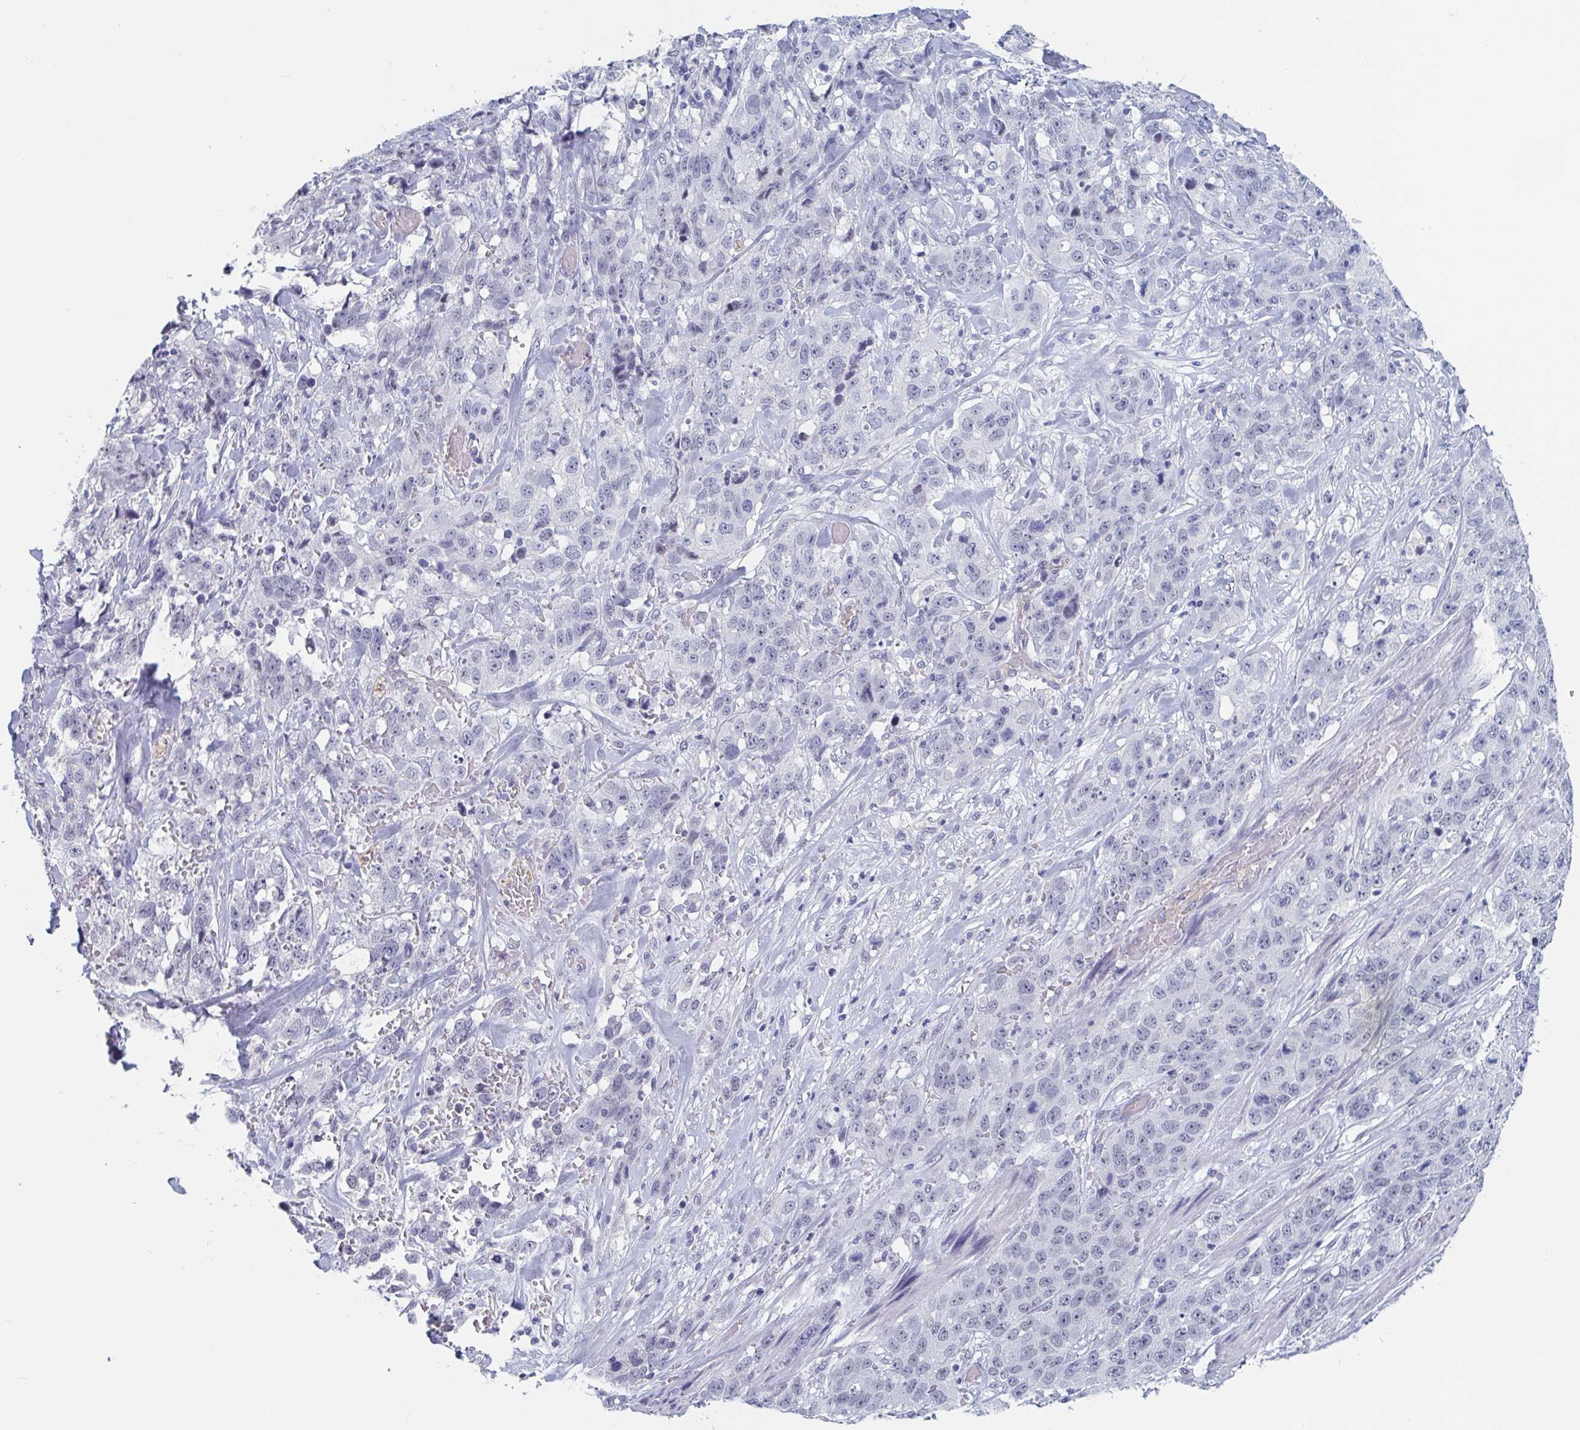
{"staining": {"intensity": "negative", "quantity": "none", "location": "none"}, "tissue": "stomach cancer", "cell_type": "Tumor cells", "image_type": "cancer", "snomed": [{"axis": "morphology", "description": "Adenocarcinoma, NOS"}, {"axis": "topography", "description": "Stomach"}], "caption": "Immunohistochemistry (IHC) image of neoplastic tissue: human stomach adenocarcinoma stained with DAB (3,3'-diaminobenzidine) displays no significant protein positivity in tumor cells. (IHC, brightfield microscopy, high magnification).", "gene": "KDM4D", "patient": {"sex": "male", "age": 48}}